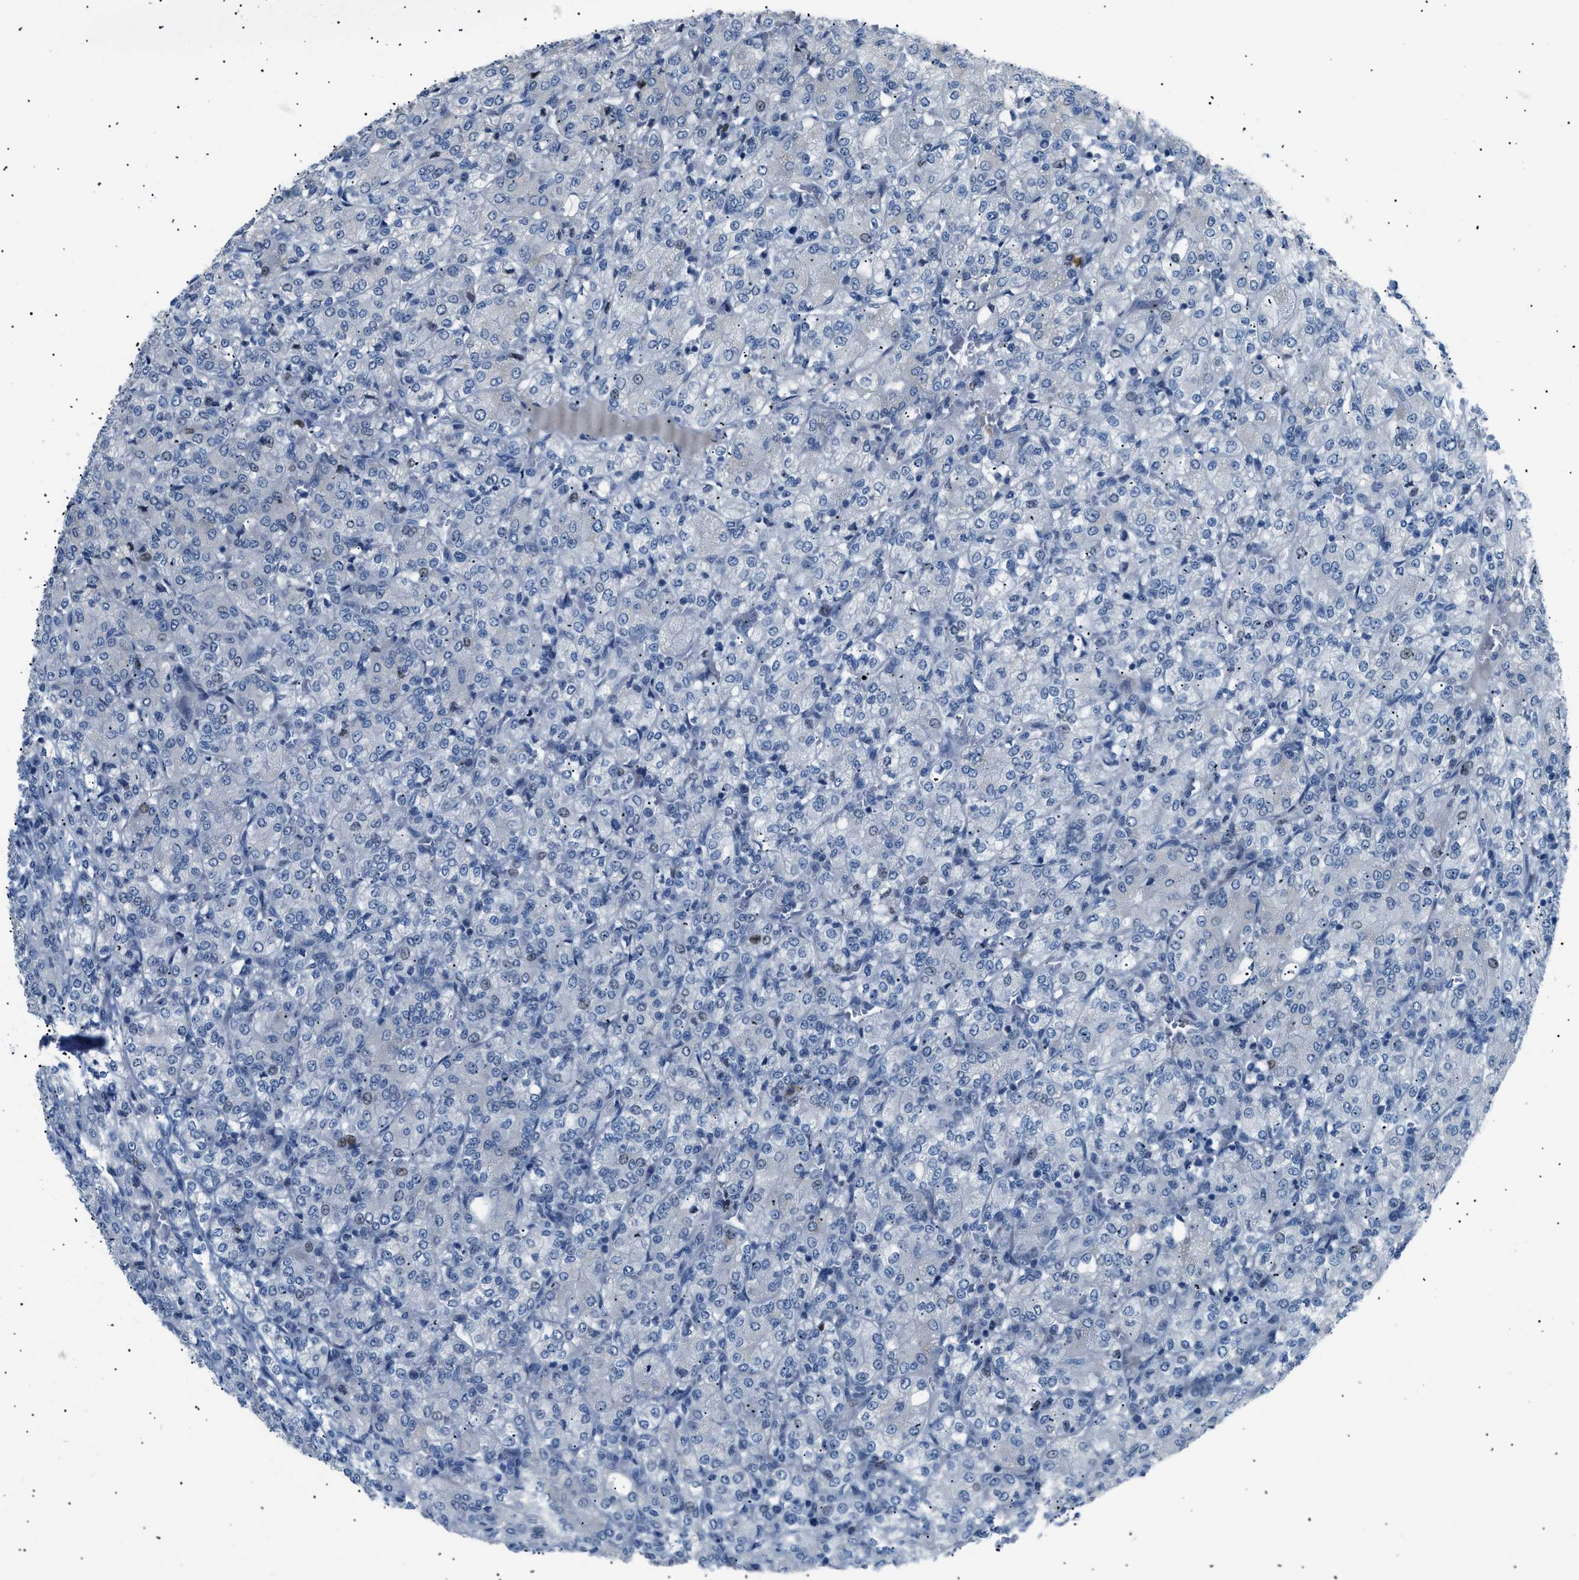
{"staining": {"intensity": "moderate", "quantity": "<25%", "location": "nuclear"}, "tissue": "renal cancer", "cell_type": "Tumor cells", "image_type": "cancer", "snomed": [{"axis": "morphology", "description": "Adenocarcinoma, NOS"}, {"axis": "topography", "description": "Kidney"}], "caption": "Immunohistochemical staining of renal adenocarcinoma displays low levels of moderate nuclear protein expression in about <25% of tumor cells.", "gene": "ICA1", "patient": {"sex": "male", "age": 77}}